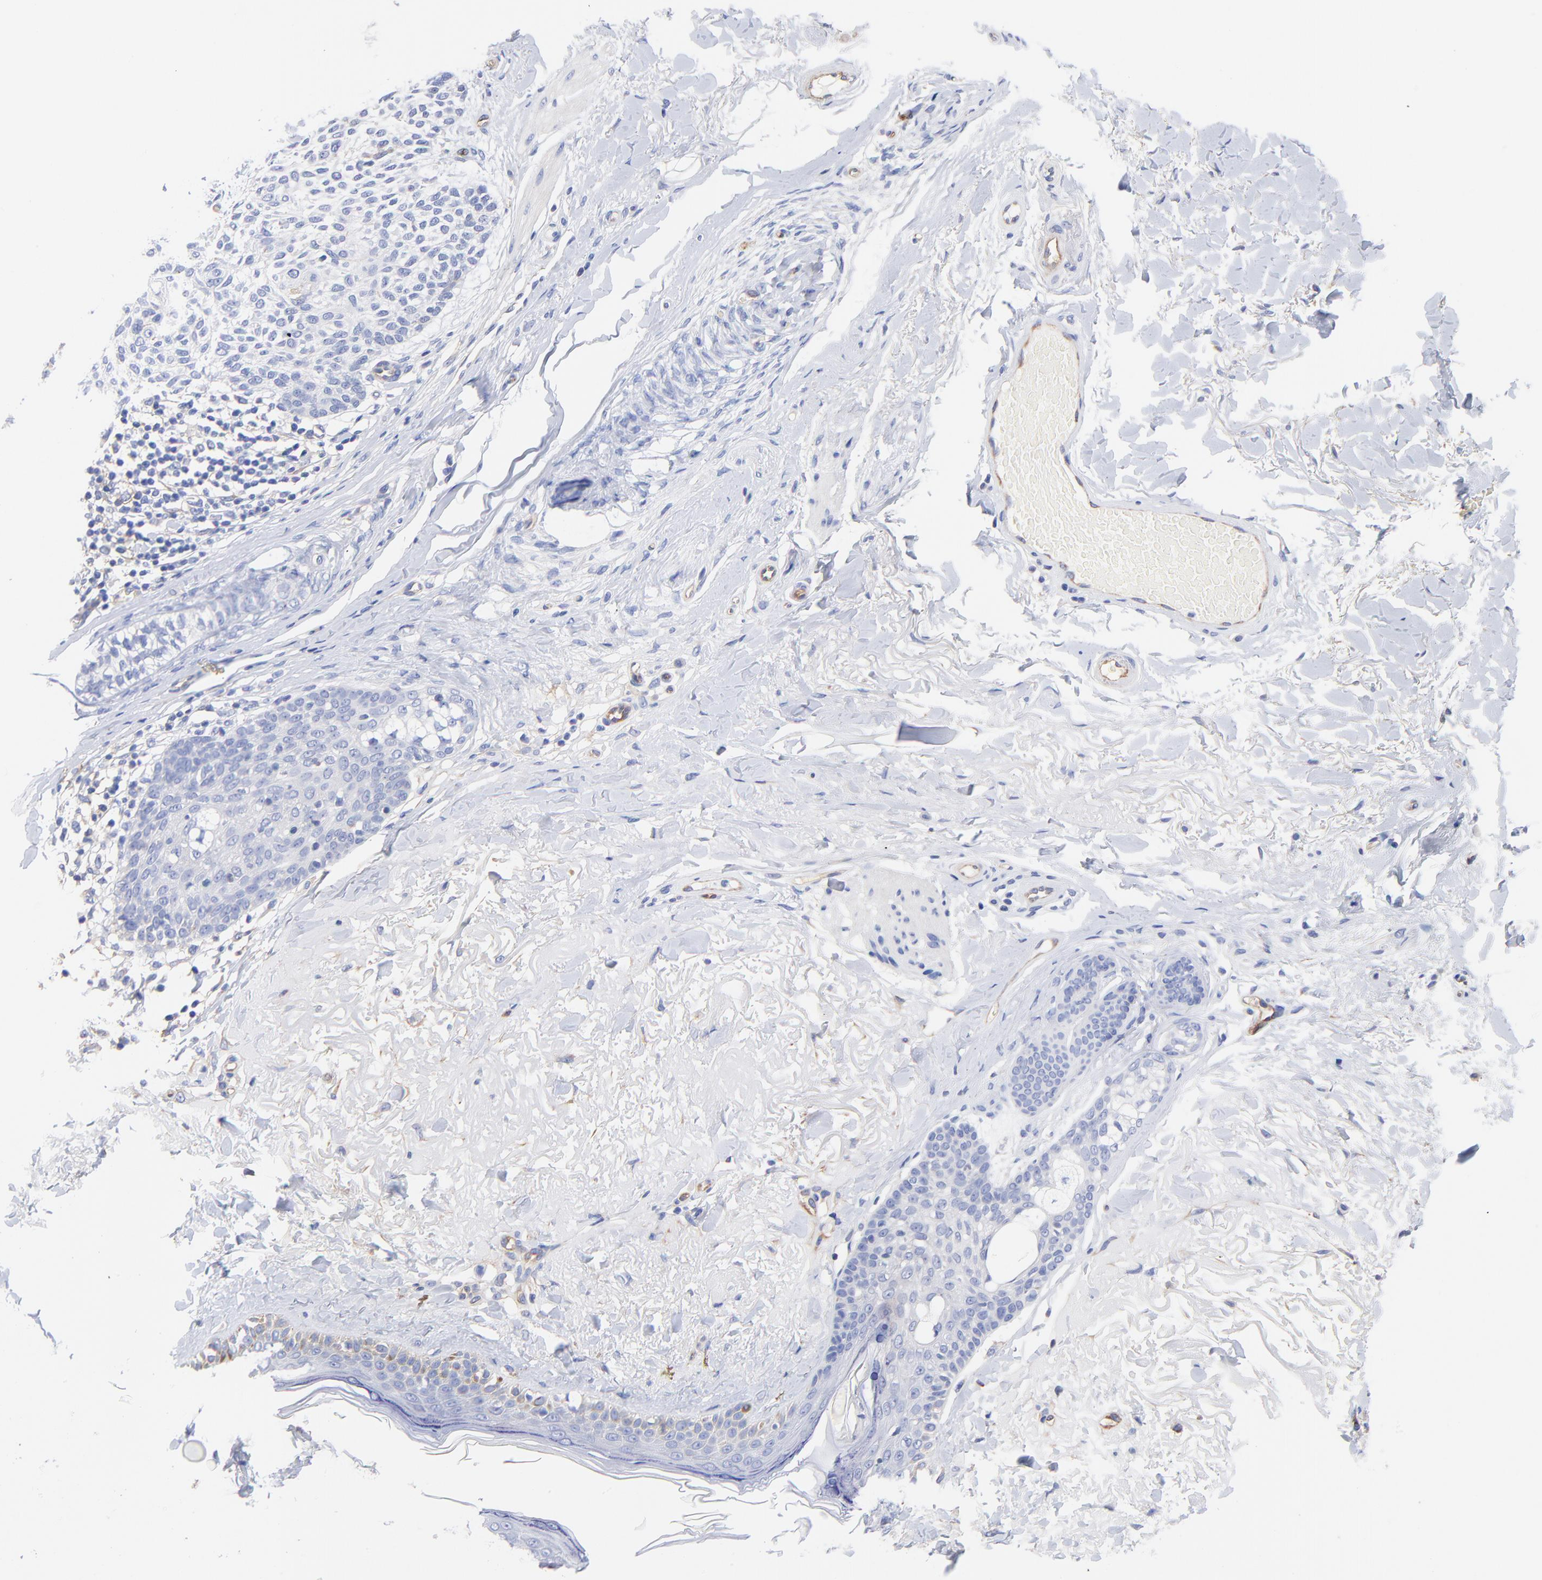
{"staining": {"intensity": "negative", "quantity": "none", "location": "none"}, "tissue": "skin cancer", "cell_type": "Tumor cells", "image_type": "cancer", "snomed": [{"axis": "morphology", "description": "Normal tissue, NOS"}, {"axis": "morphology", "description": "Basal cell carcinoma"}, {"axis": "topography", "description": "Skin"}], "caption": "Tumor cells are negative for protein expression in human skin cancer (basal cell carcinoma).", "gene": "SLC44A2", "patient": {"sex": "female", "age": 70}}